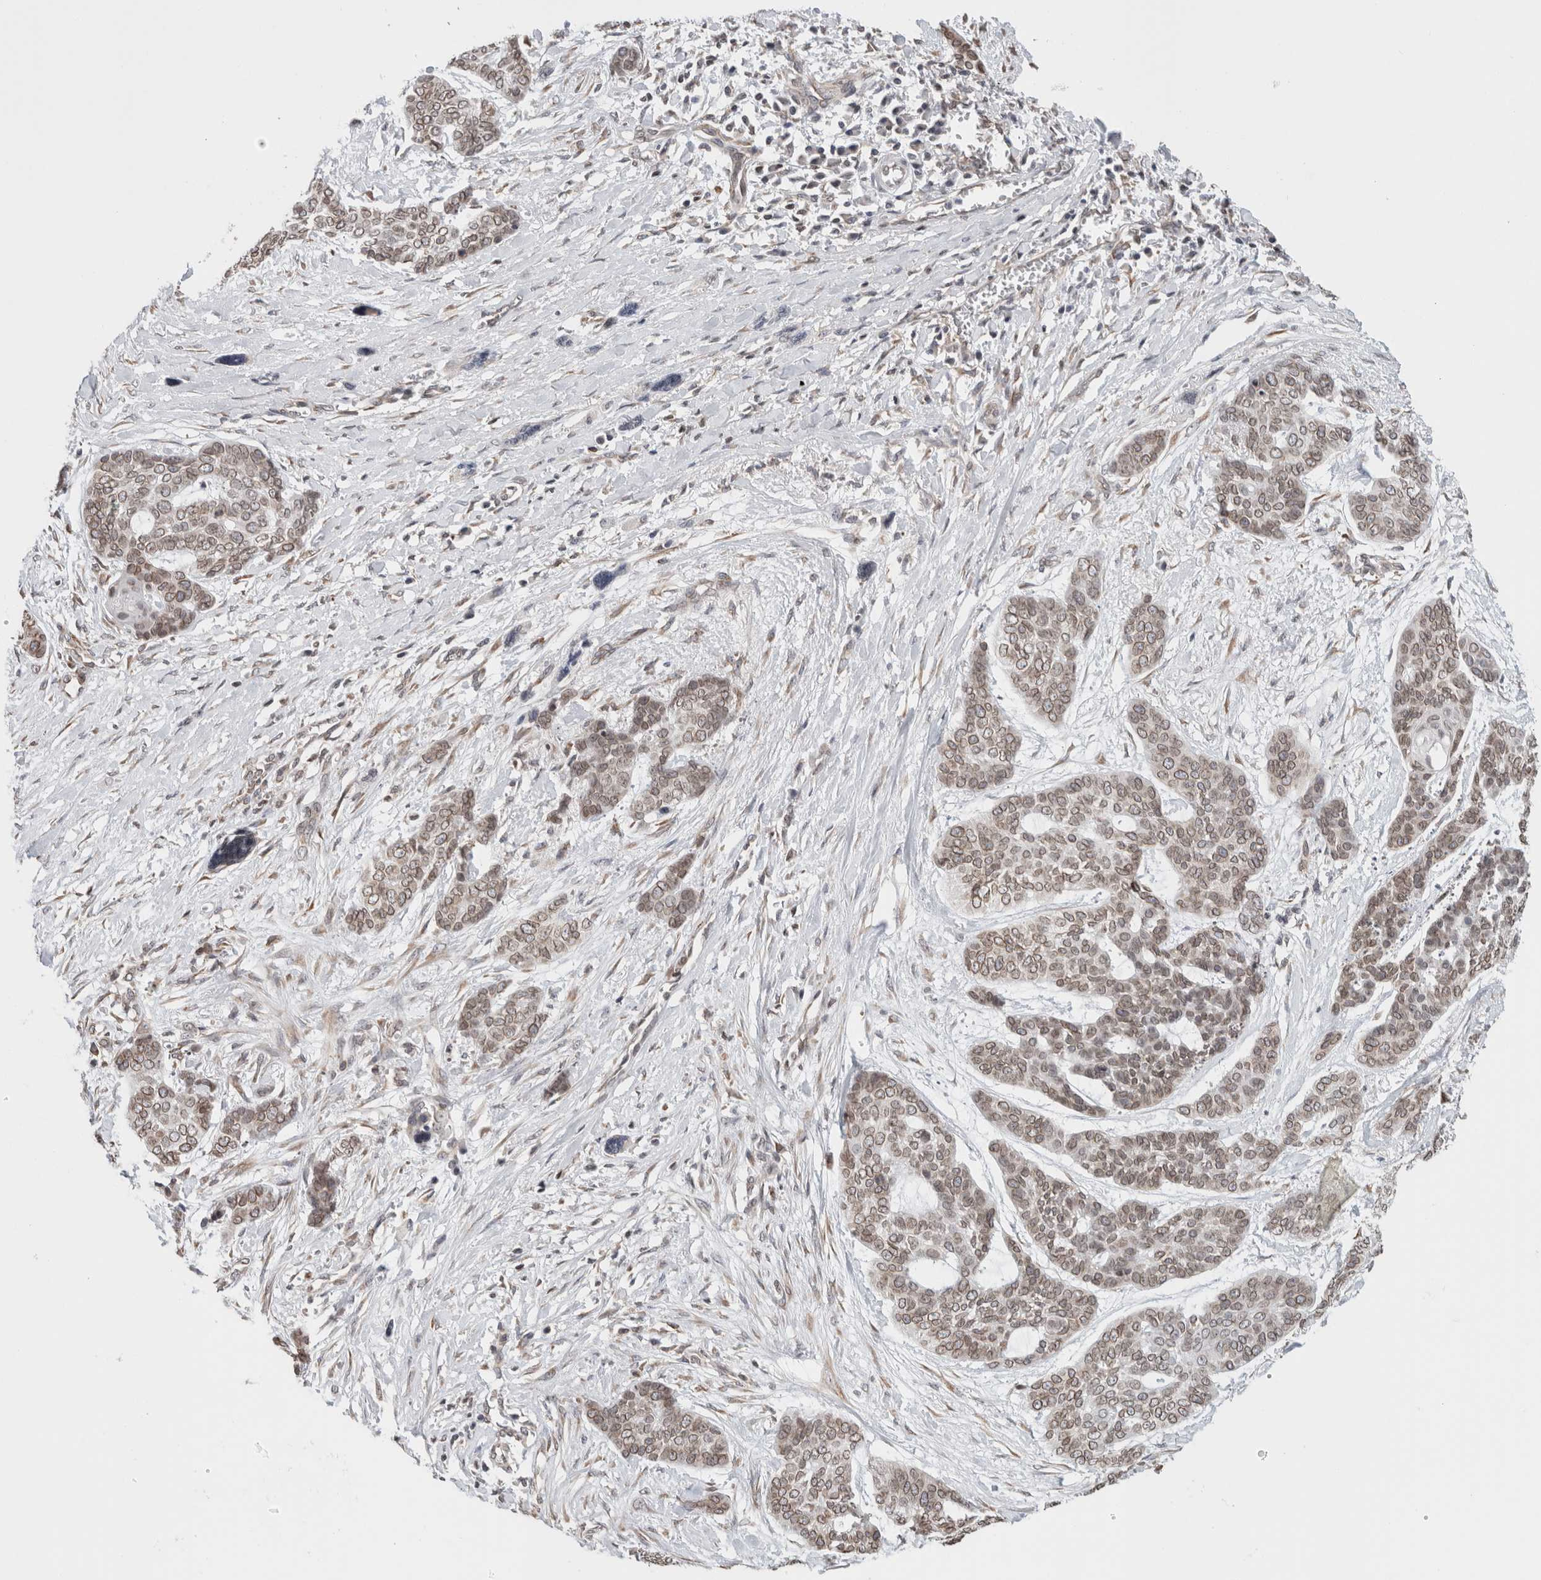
{"staining": {"intensity": "weak", "quantity": ">75%", "location": "cytoplasmic/membranous,nuclear"}, "tissue": "skin cancer", "cell_type": "Tumor cells", "image_type": "cancer", "snomed": [{"axis": "morphology", "description": "Basal cell carcinoma"}, {"axis": "topography", "description": "Skin"}], "caption": "Protein staining of skin basal cell carcinoma tissue exhibits weak cytoplasmic/membranous and nuclear positivity in approximately >75% of tumor cells.", "gene": "RBMX2", "patient": {"sex": "female", "age": 64}}